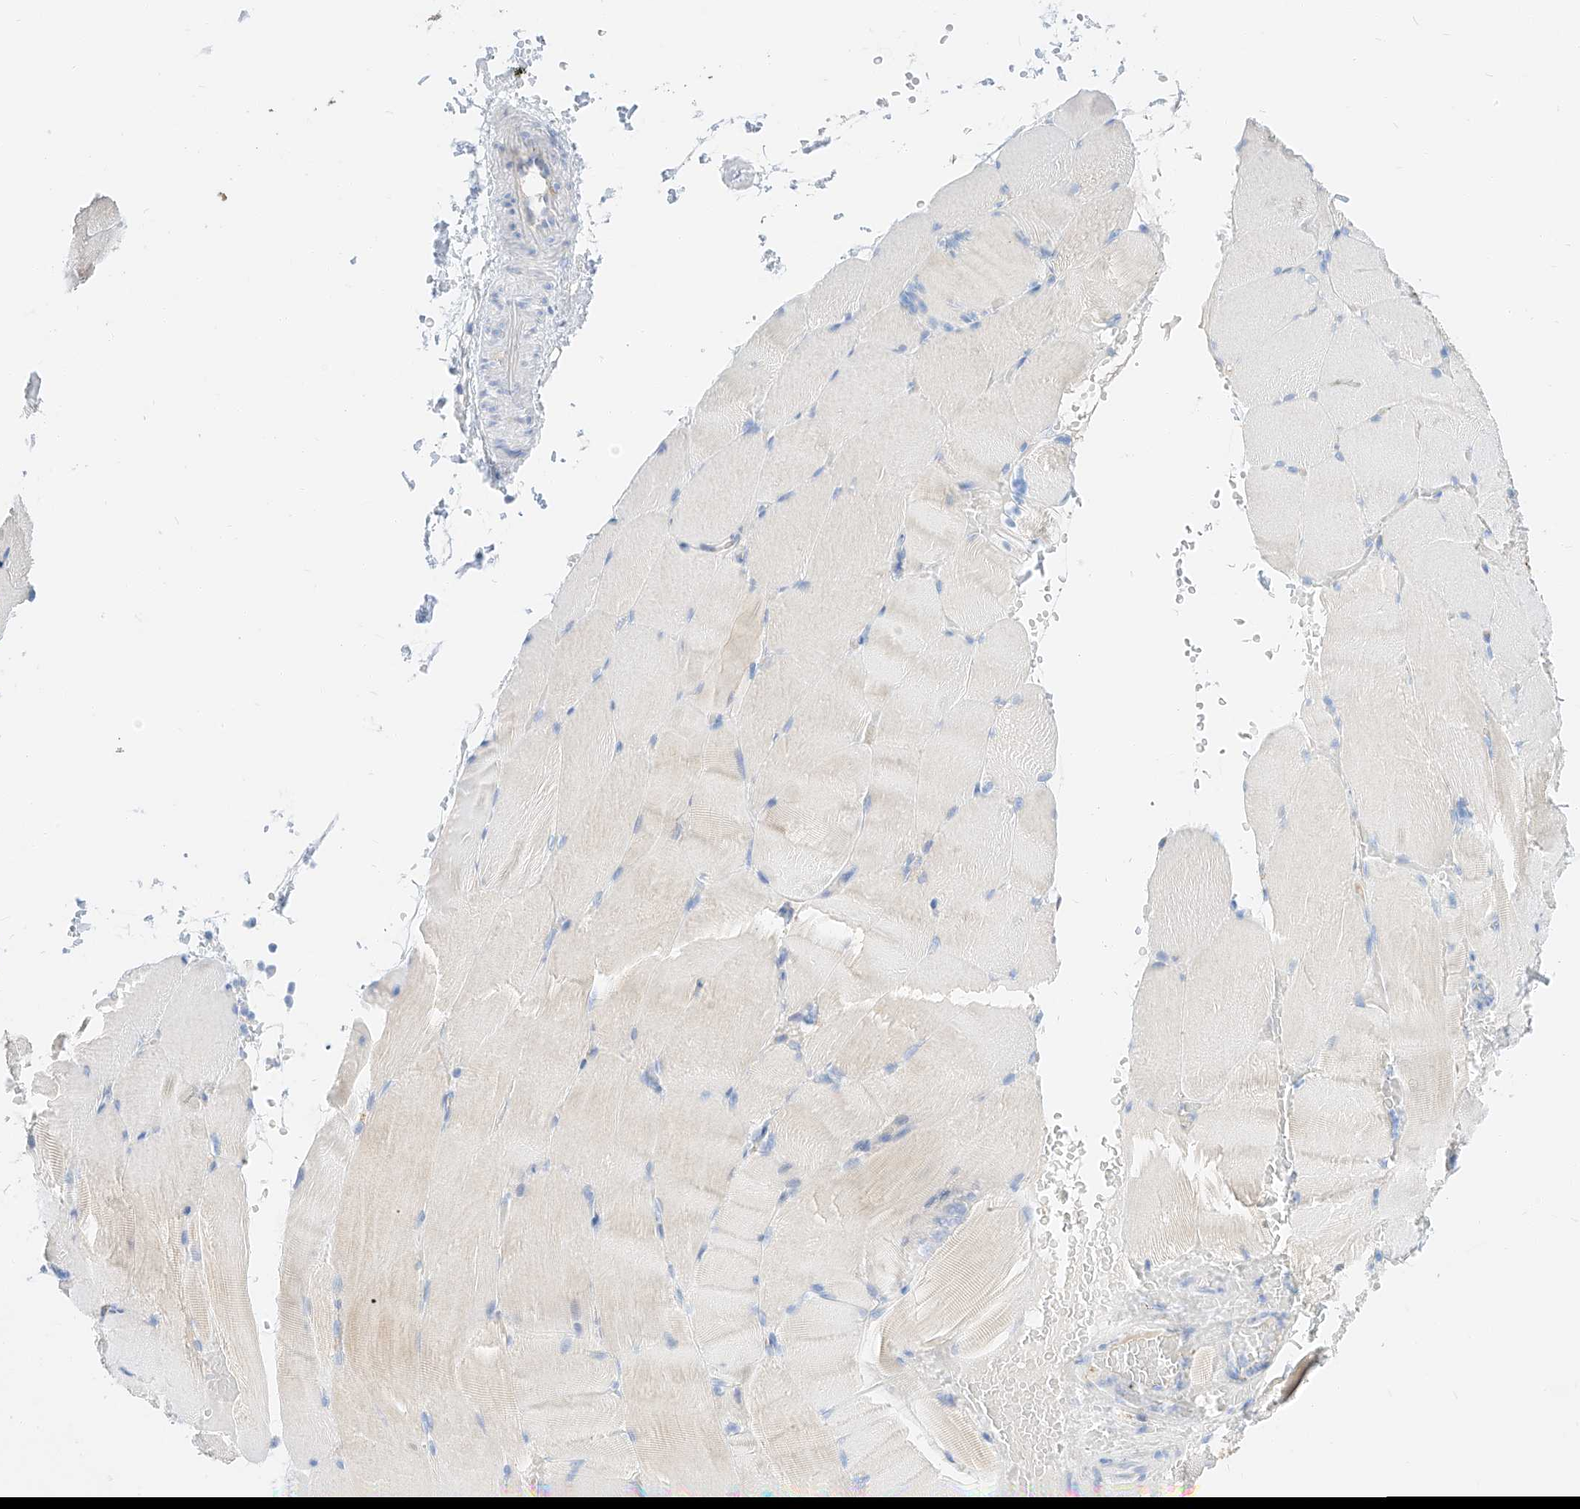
{"staining": {"intensity": "negative", "quantity": "none", "location": "none"}, "tissue": "skeletal muscle", "cell_type": "Myocytes", "image_type": "normal", "snomed": [{"axis": "morphology", "description": "Normal tissue, NOS"}, {"axis": "topography", "description": "Skeletal muscle"}, {"axis": "topography", "description": "Parathyroid gland"}], "caption": "Immunohistochemistry (IHC) of unremarkable skeletal muscle displays no staining in myocytes. (Brightfield microscopy of DAB (3,3'-diaminobenzidine) immunohistochemistry (IHC) at high magnification).", "gene": "MAP7", "patient": {"sex": "female", "age": 37}}